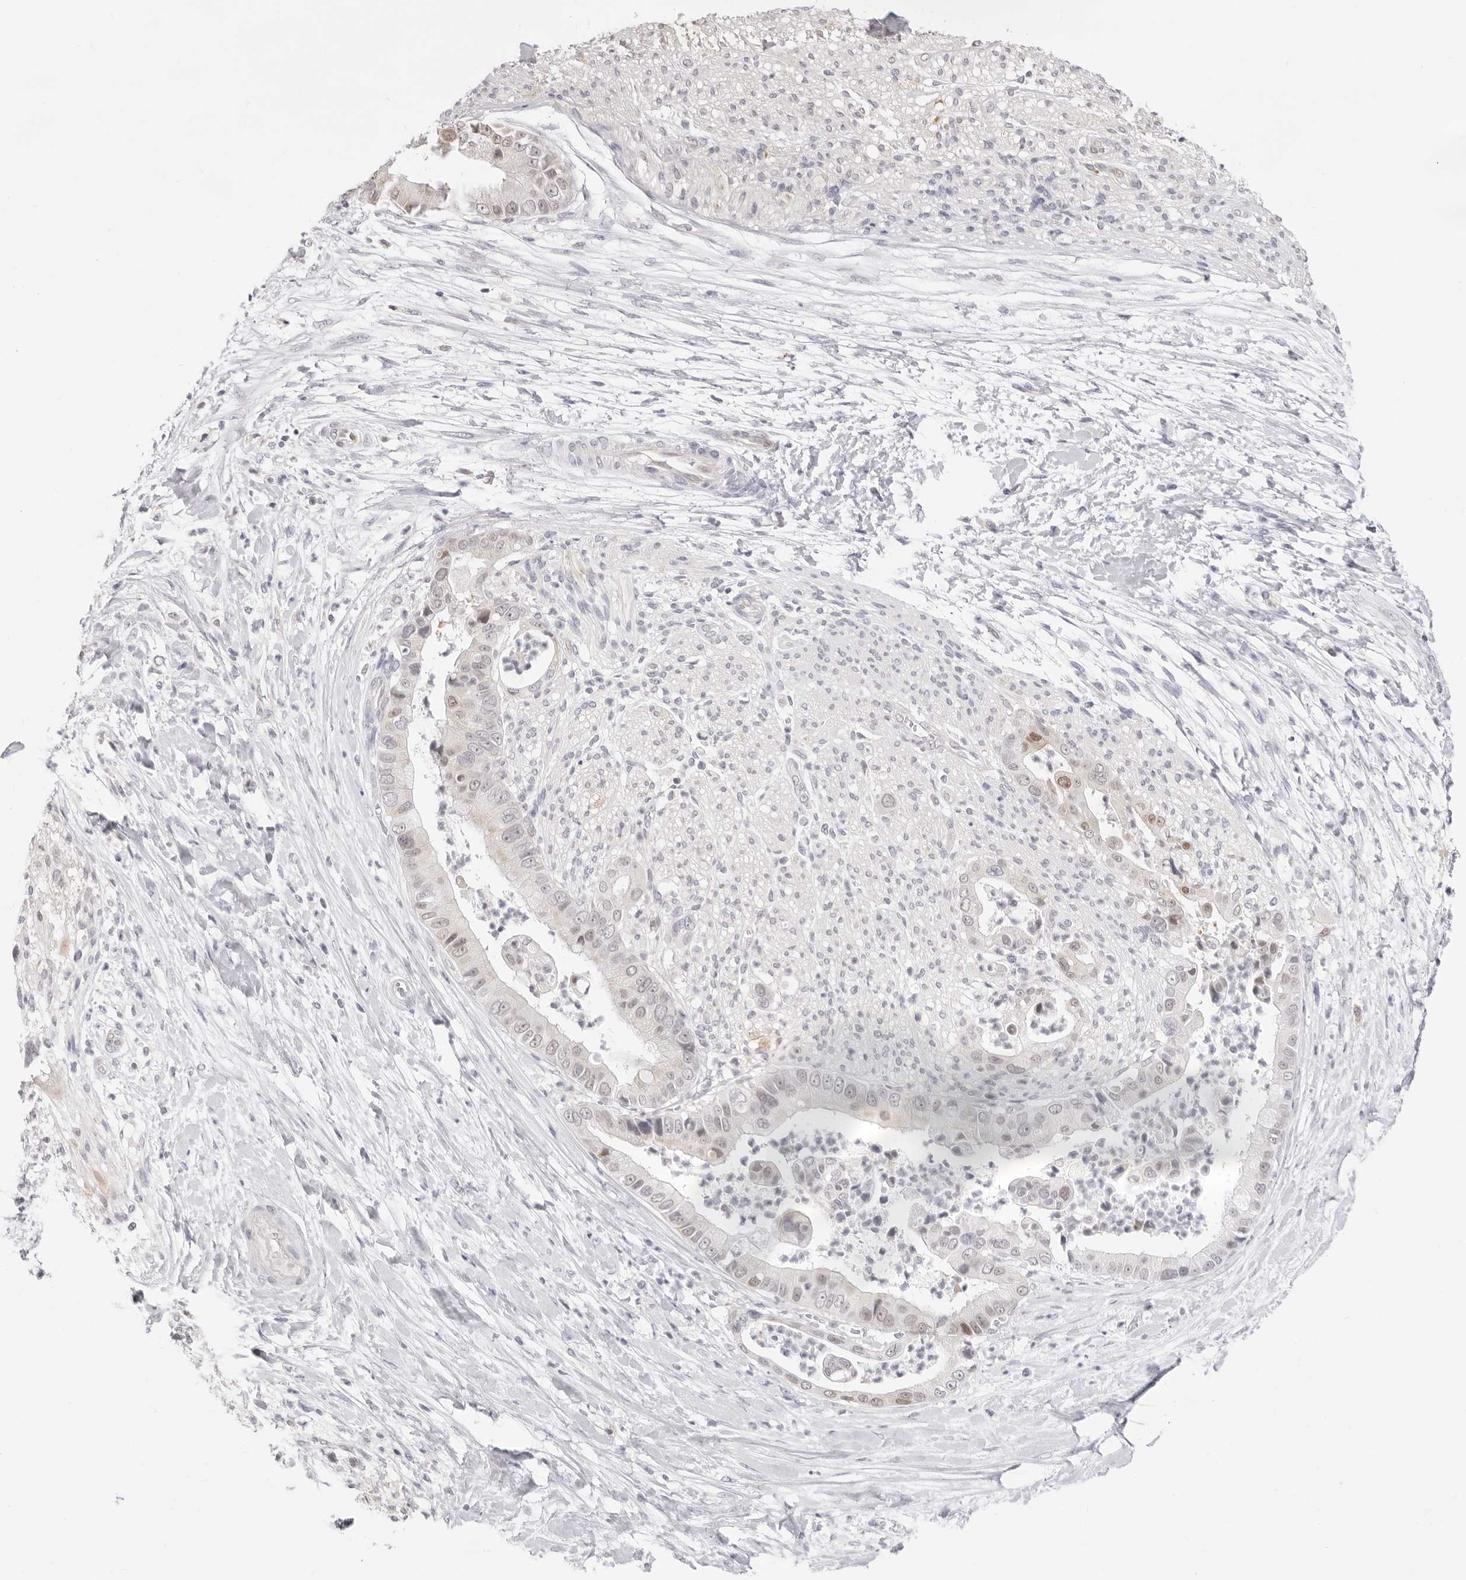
{"staining": {"intensity": "weak", "quantity": "<25%", "location": "nuclear"}, "tissue": "liver cancer", "cell_type": "Tumor cells", "image_type": "cancer", "snomed": [{"axis": "morphology", "description": "Cholangiocarcinoma"}, {"axis": "topography", "description": "Liver"}], "caption": "This histopathology image is of liver cholangiocarcinoma stained with IHC to label a protein in brown with the nuclei are counter-stained blue. There is no staining in tumor cells.", "gene": "FDPS", "patient": {"sex": "female", "age": 54}}